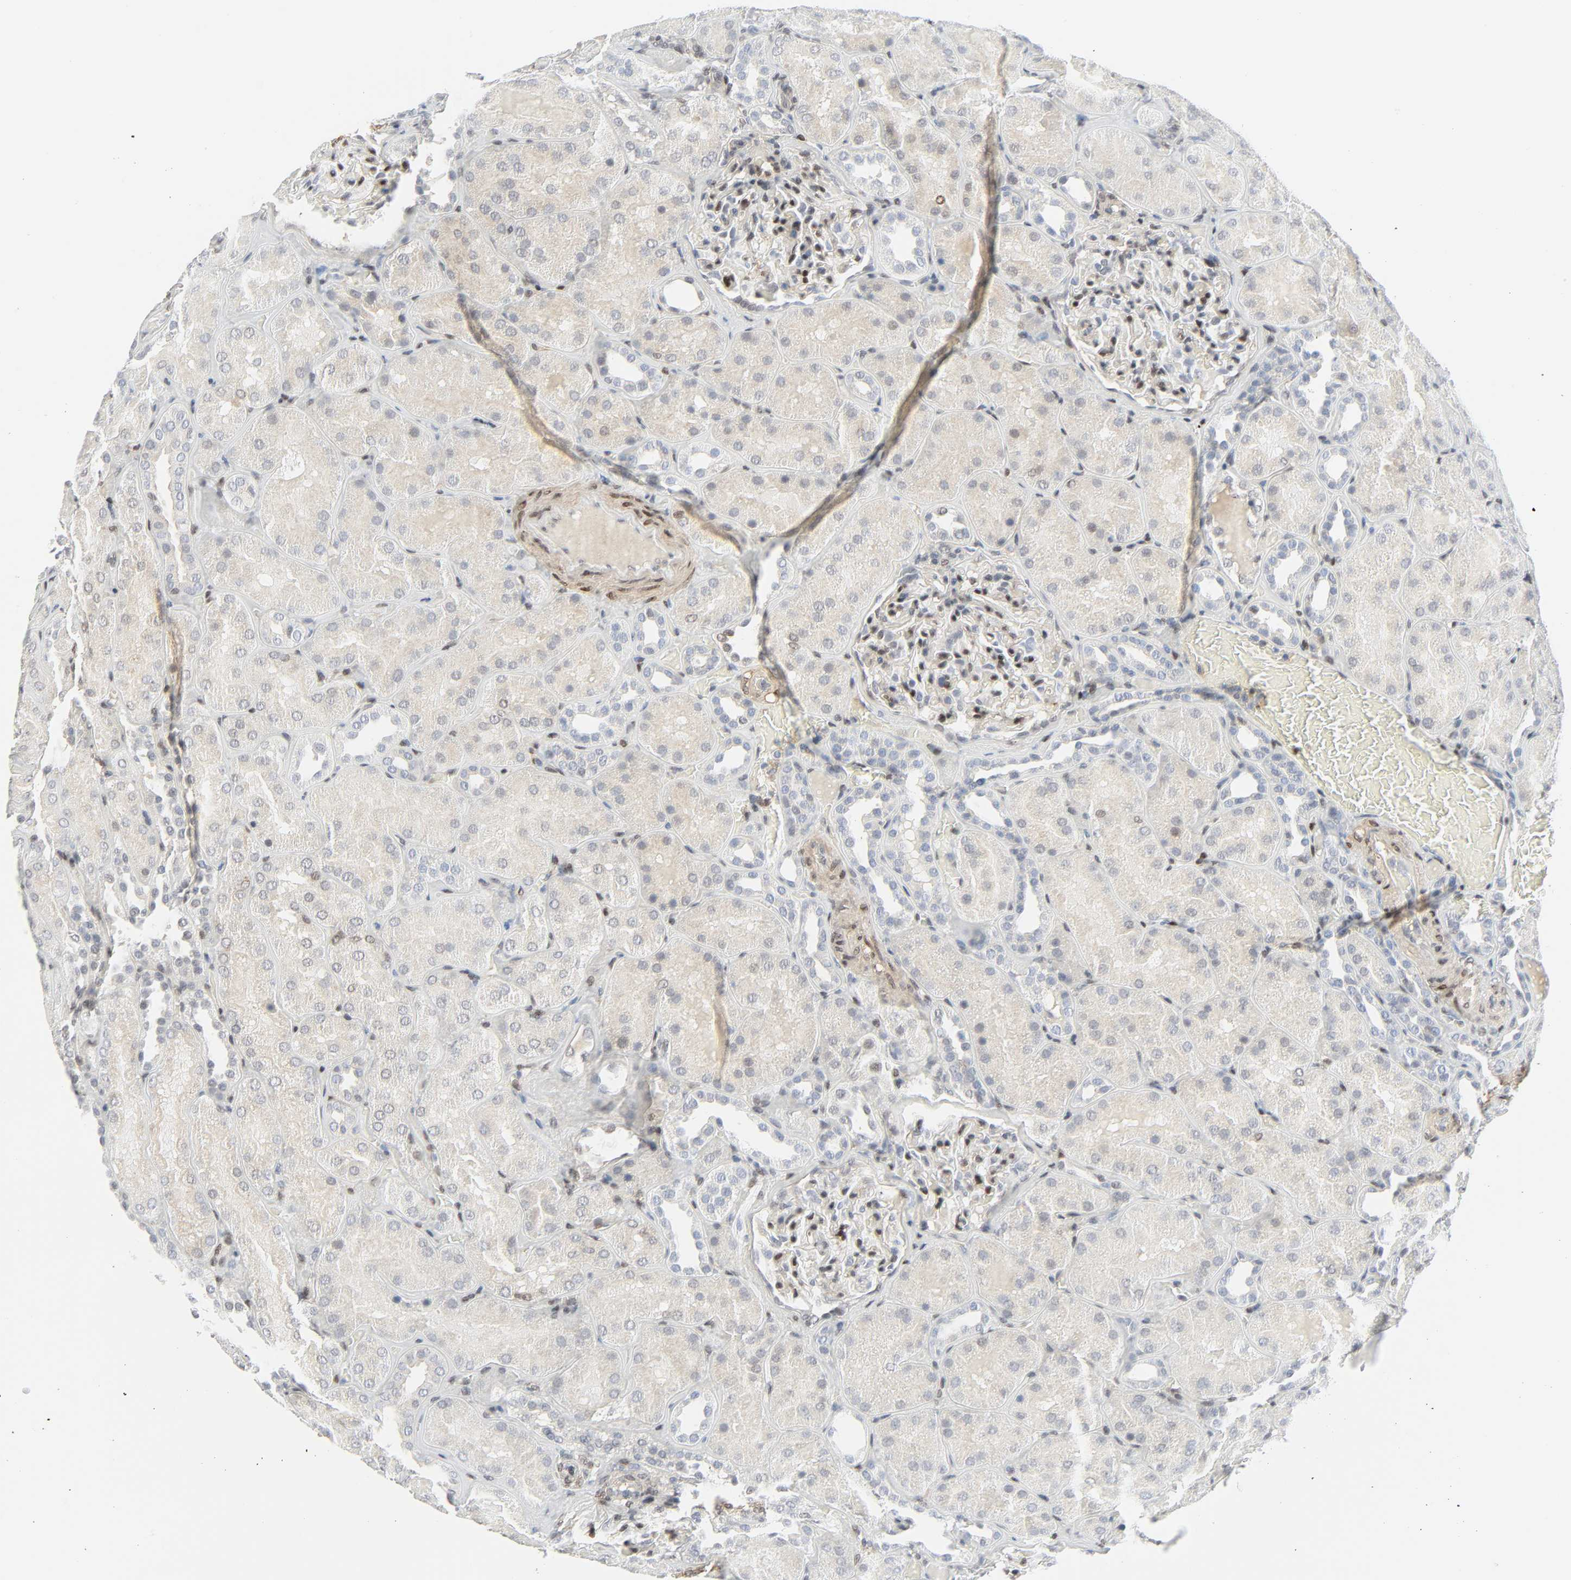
{"staining": {"intensity": "weak", "quantity": "25%-75%", "location": "nuclear"}, "tissue": "kidney", "cell_type": "Cells in glomeruli", "image_type": "normal", "snomed": [{"axis": "morphology", "description": "Normal tissue, NOS"}, {"axis": "topography", "description": "Kidney"}], "caption": "The histopathology image reveals immunohistochemical staining of benign kidney. There is weak nuclear positivity is present in about 25%-75% of cells in glomeruli. The protein of interest is stained brown, and the nuclei are stained in blue (DAB (3,3'-diaminobenzidine) IHC with brightfield microscopy, high magnification).", "gene": "ZBTB16", "patient": {"sex": "male", "age": 28}}